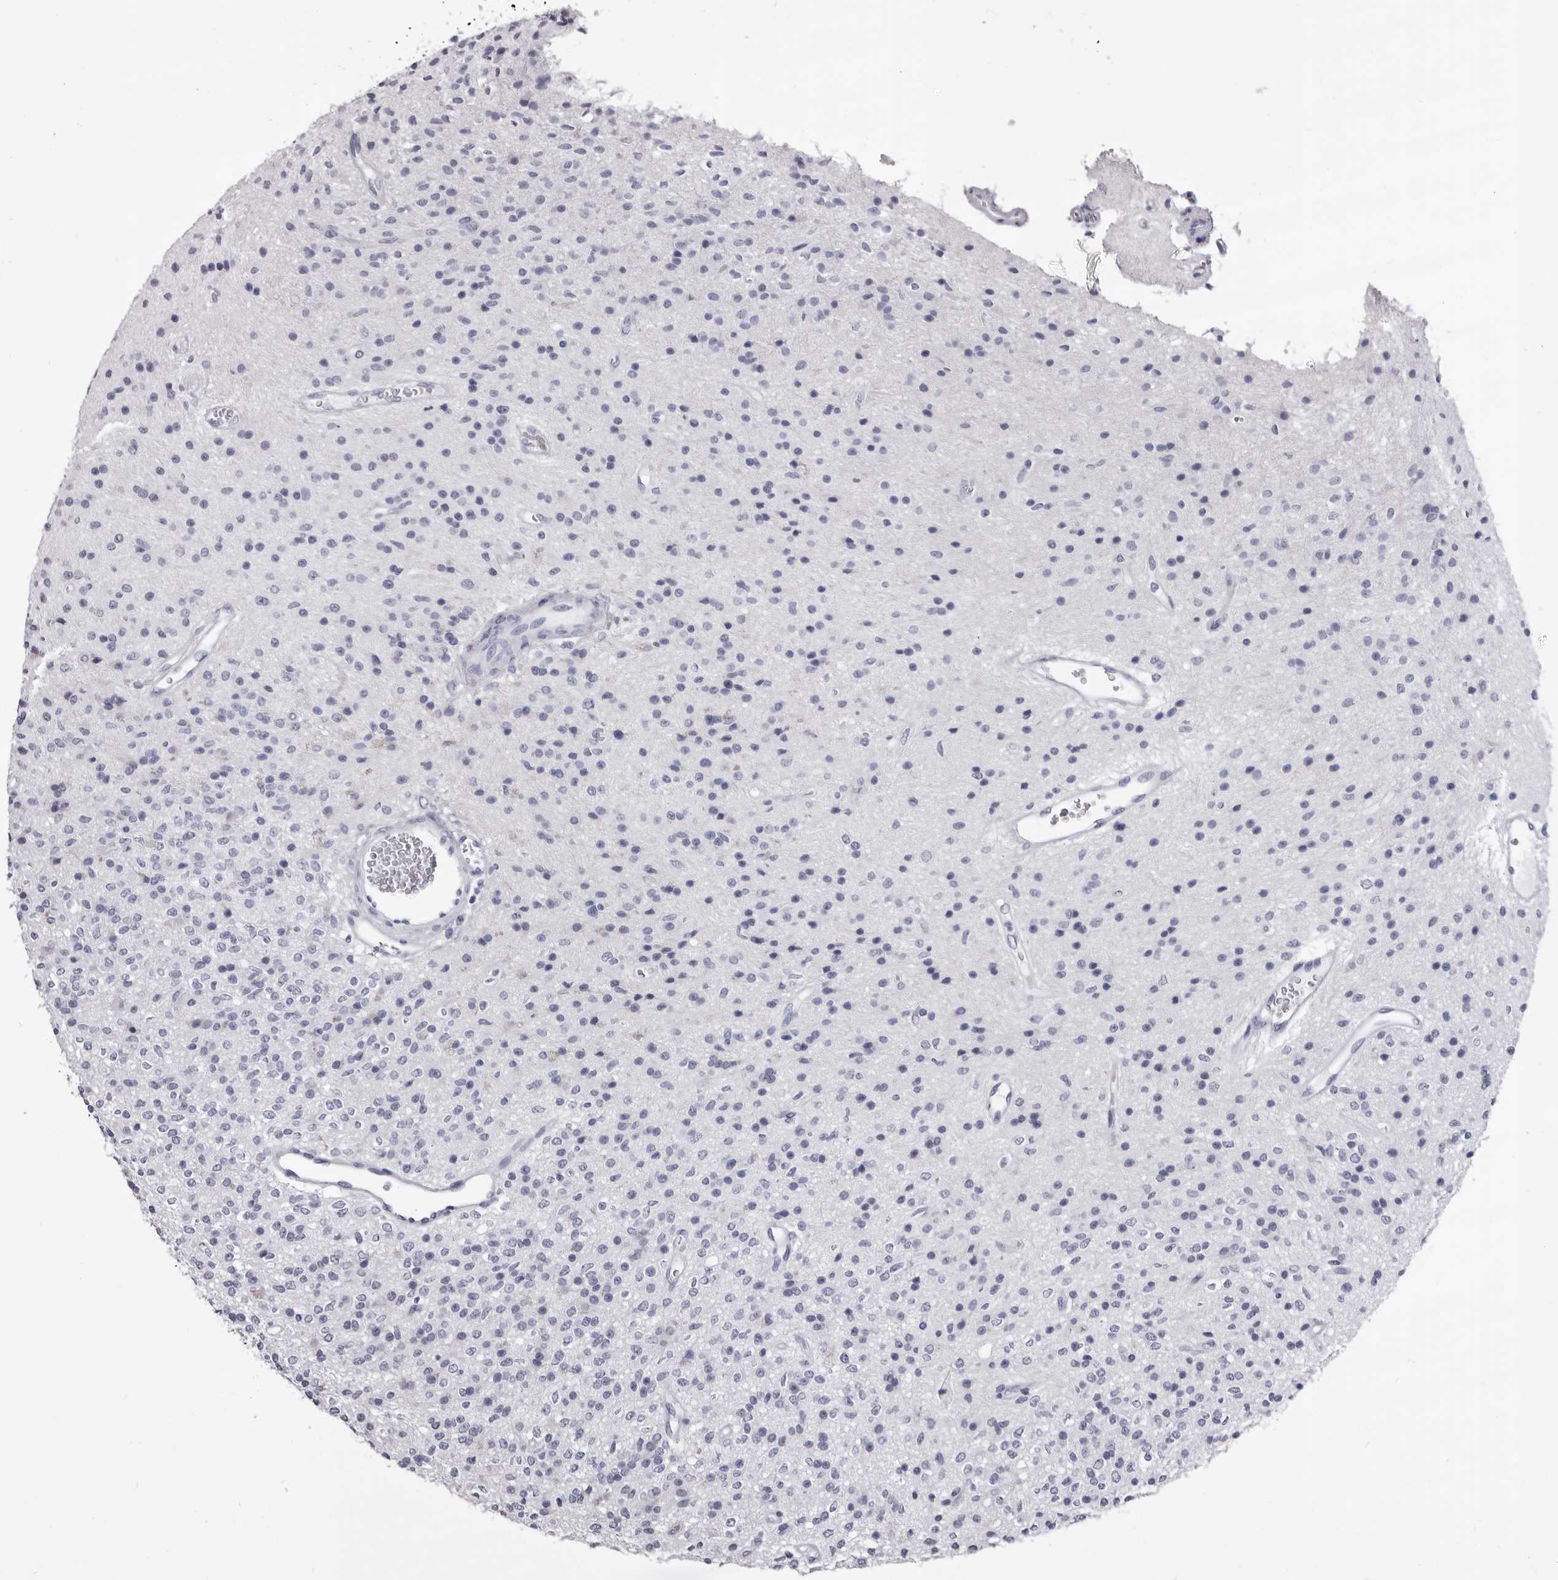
{"staining": {"intensity": "negative", "quantity": "none", "location": "none"}, "tissue": "glioma", "cell_type": "Tumor cells", "image_type": "cancer", "snomed": [{"axis": "morphology", "description": "Glioma, malignant, High grade"}, {"axis": "topography", "description": "Brain"}], "caption": "This is a micrograph of IHC staining of malignant glioma (high-grade), which shows no expression in tumor cells.", "gene": "GZMH", "patient": {"sex": "male", "age": 34}}